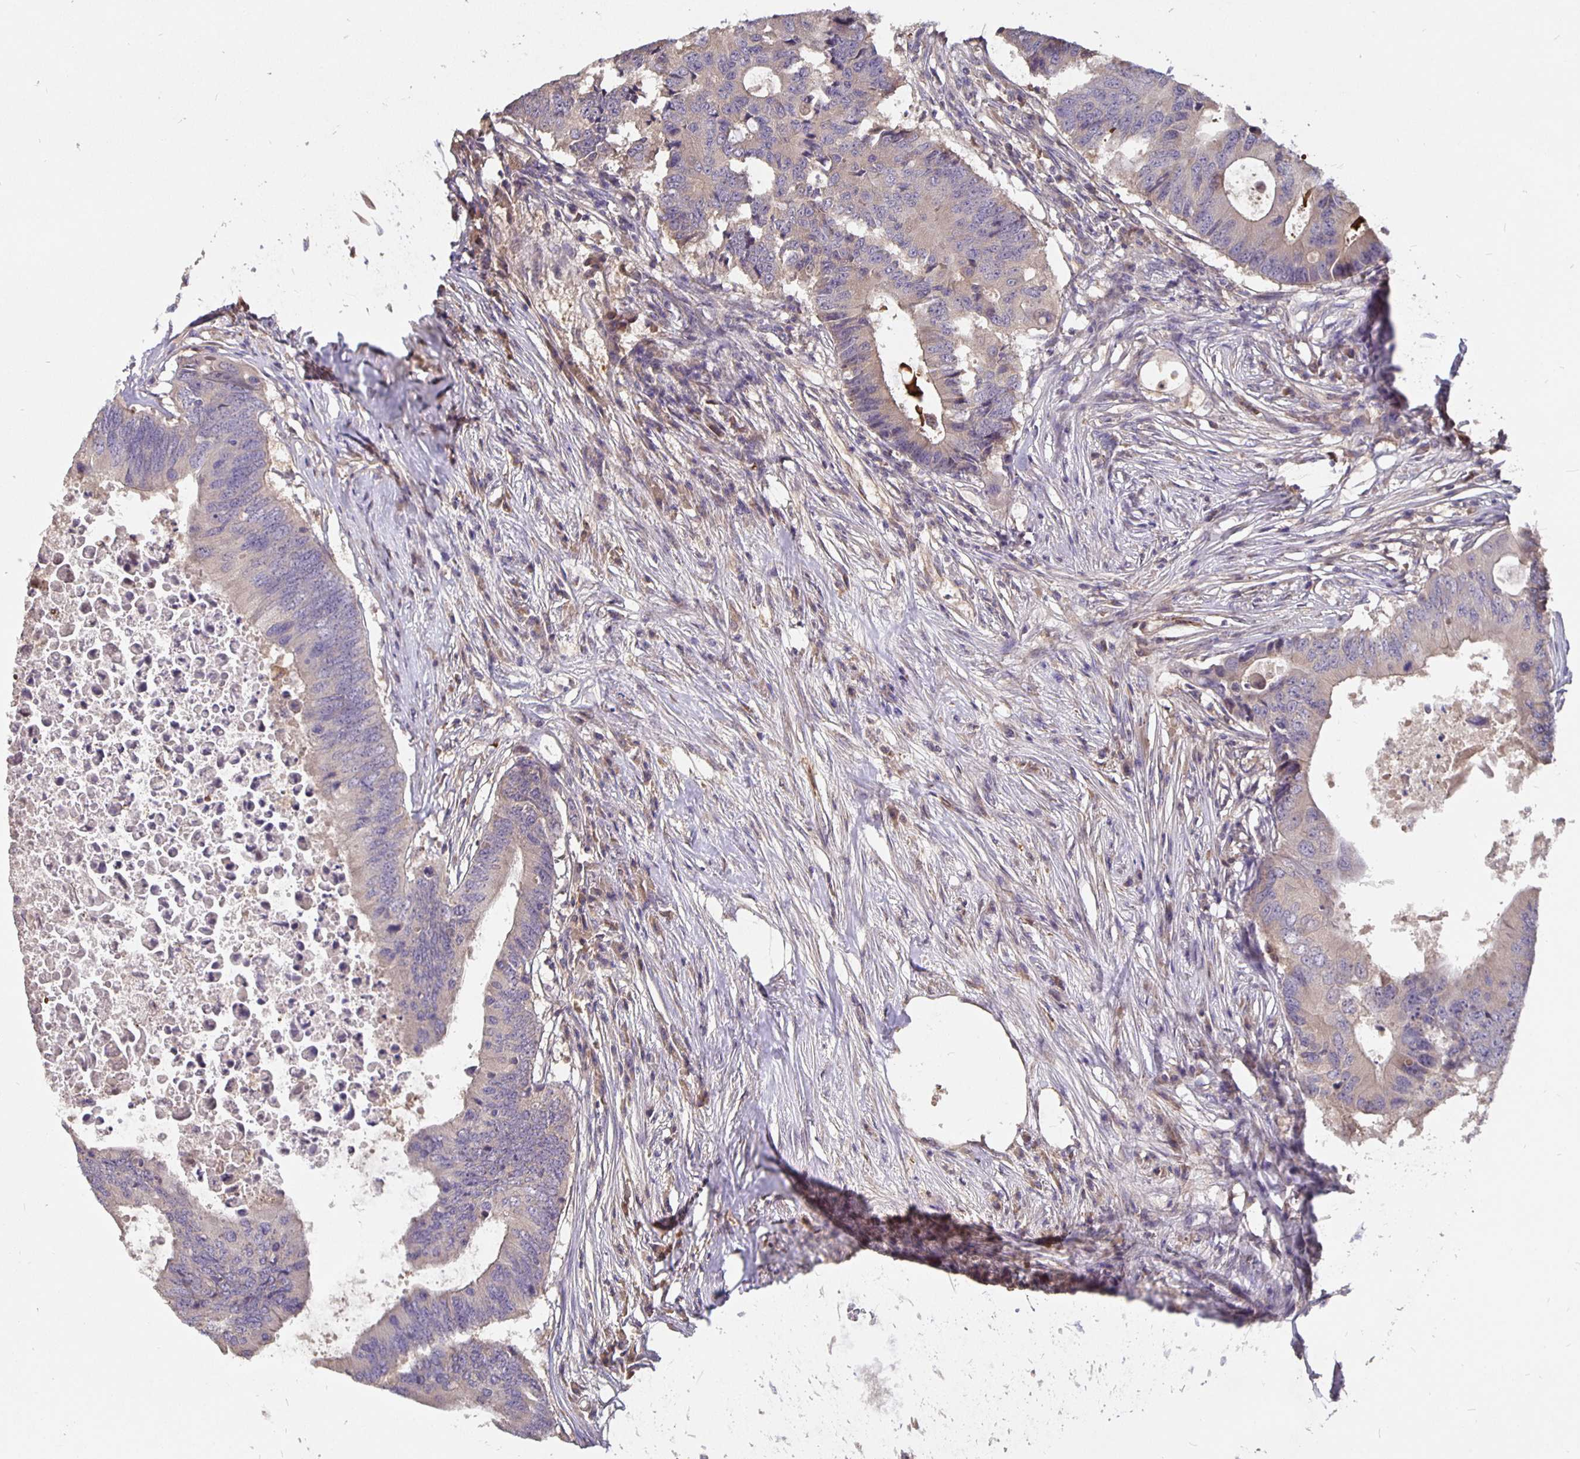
{"staining": {"intensity": "weak", "quantity": "<25%", "location": "cytoplasmic/membranous"}, "tissue": "colorectal cancer", "cell_type": "Tumor cells", "image_type": "cancer", "snomed": [{"axis": "morphology", "description": "Adenocarcinoma, NOS"}, {"axis": "topography", "description": "Colon"}], "caption": "IHC of colorectal cancer (adenocarcinoma) shows no expression in tumor cells.", "gene": "NOG", "patient": {"sex": "male", "age": 71}}